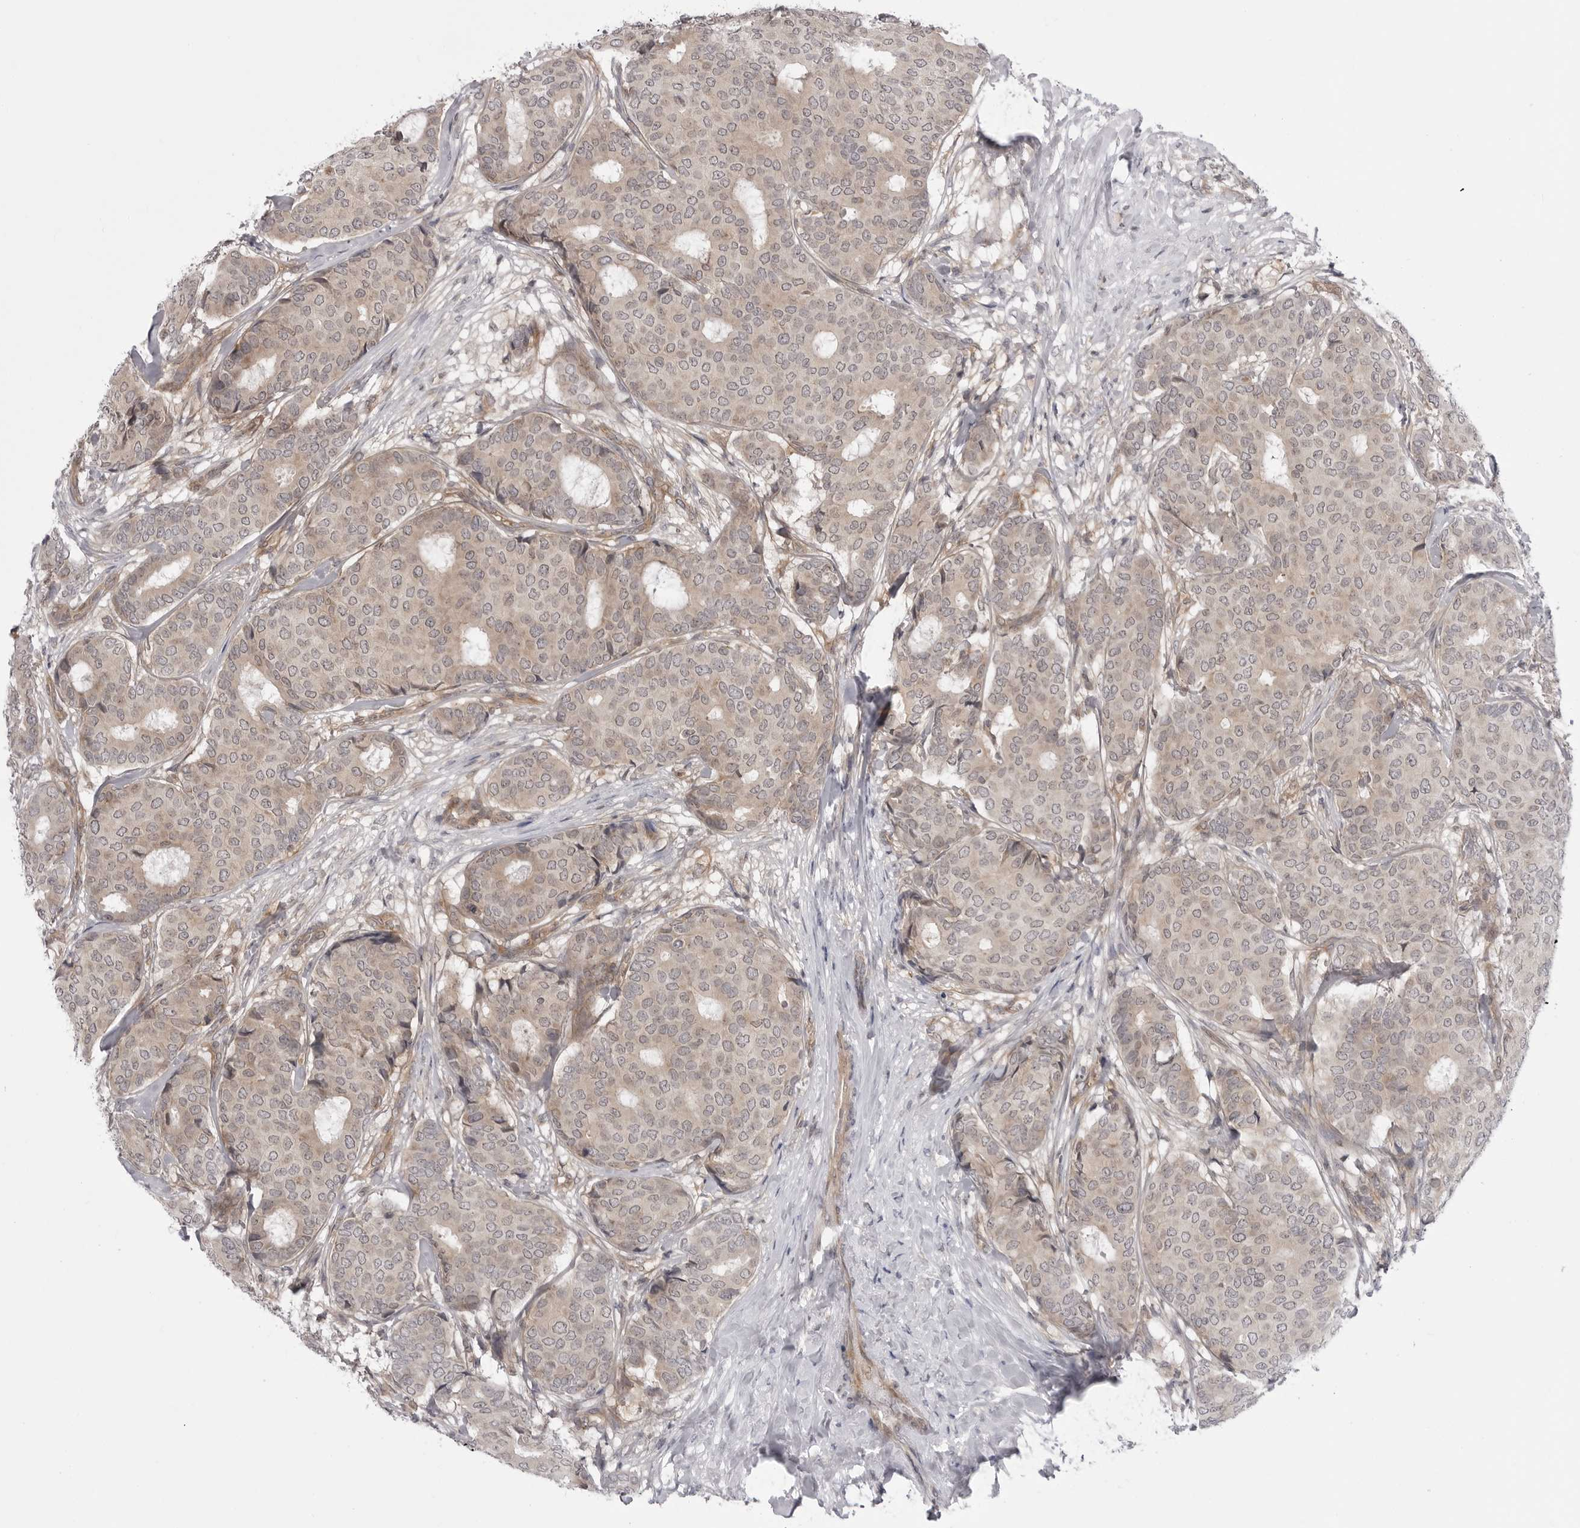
{"staining": {"intensity": "weak", "quantity": ">75%", "location": "cytoplasmic/membranous"}, "tissue": "breast cancer", "cell_type": "Tumor cells", "image_type": "cancer", "snomed": [{"axis": "morphology", "description": "Duct carcinoma"}, {"axis": "topography", "description": "Breast"}], "caption": "IHC photomicrograph of neoplastic tissue: breast invasive ductal carcinoma stained using IHC shows low levels of weak protein expression localized specifically in the cytoplasmic/membranous of tumor cells, appearing as a cytoplasmic/membranous brown color.", "gene": "CCDC18", "patient": {"sex": "female", "age": 75}}